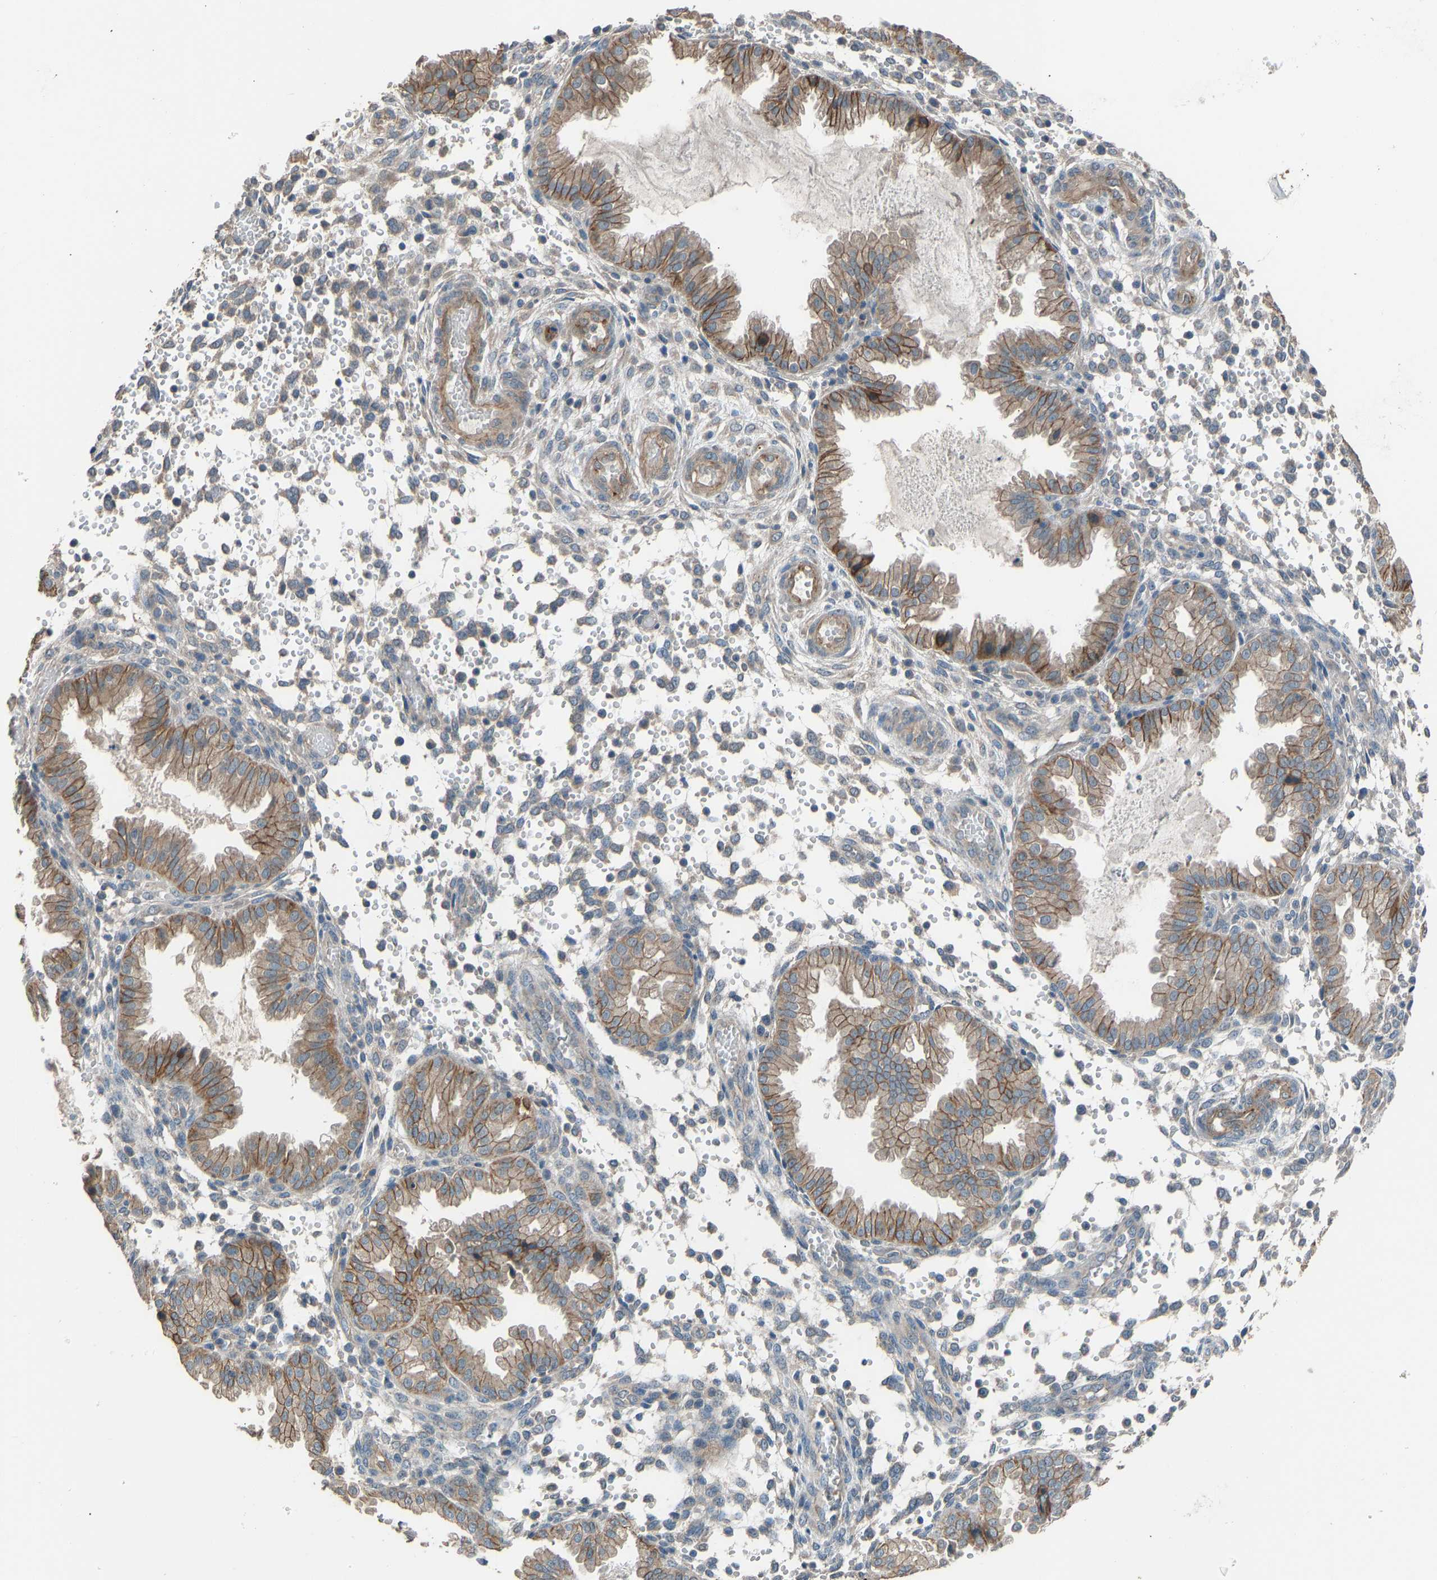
{"staining": {"intensity": "weak", "quantity": "25%-75%", "location": "cytoplasmic/membranous"}, "tissue": "endometrium", "cell_type": "Cells in endometrial stroma", "image_type": "normal", "snomed": [{"axis": "morphology", "description": "Normal tissue, NOS"}, {"axis": "topography", "description": "Endometrium"}], "caption": "About 25%-75% of cells in endometrial stroma in benign endometrium demonstrate weak cytoplasmic/membranous protein staining as visualized by brown immunohistochemical staining.", "gene": "SLC43A1", "patient": {"sex": "female", "age": 33}}